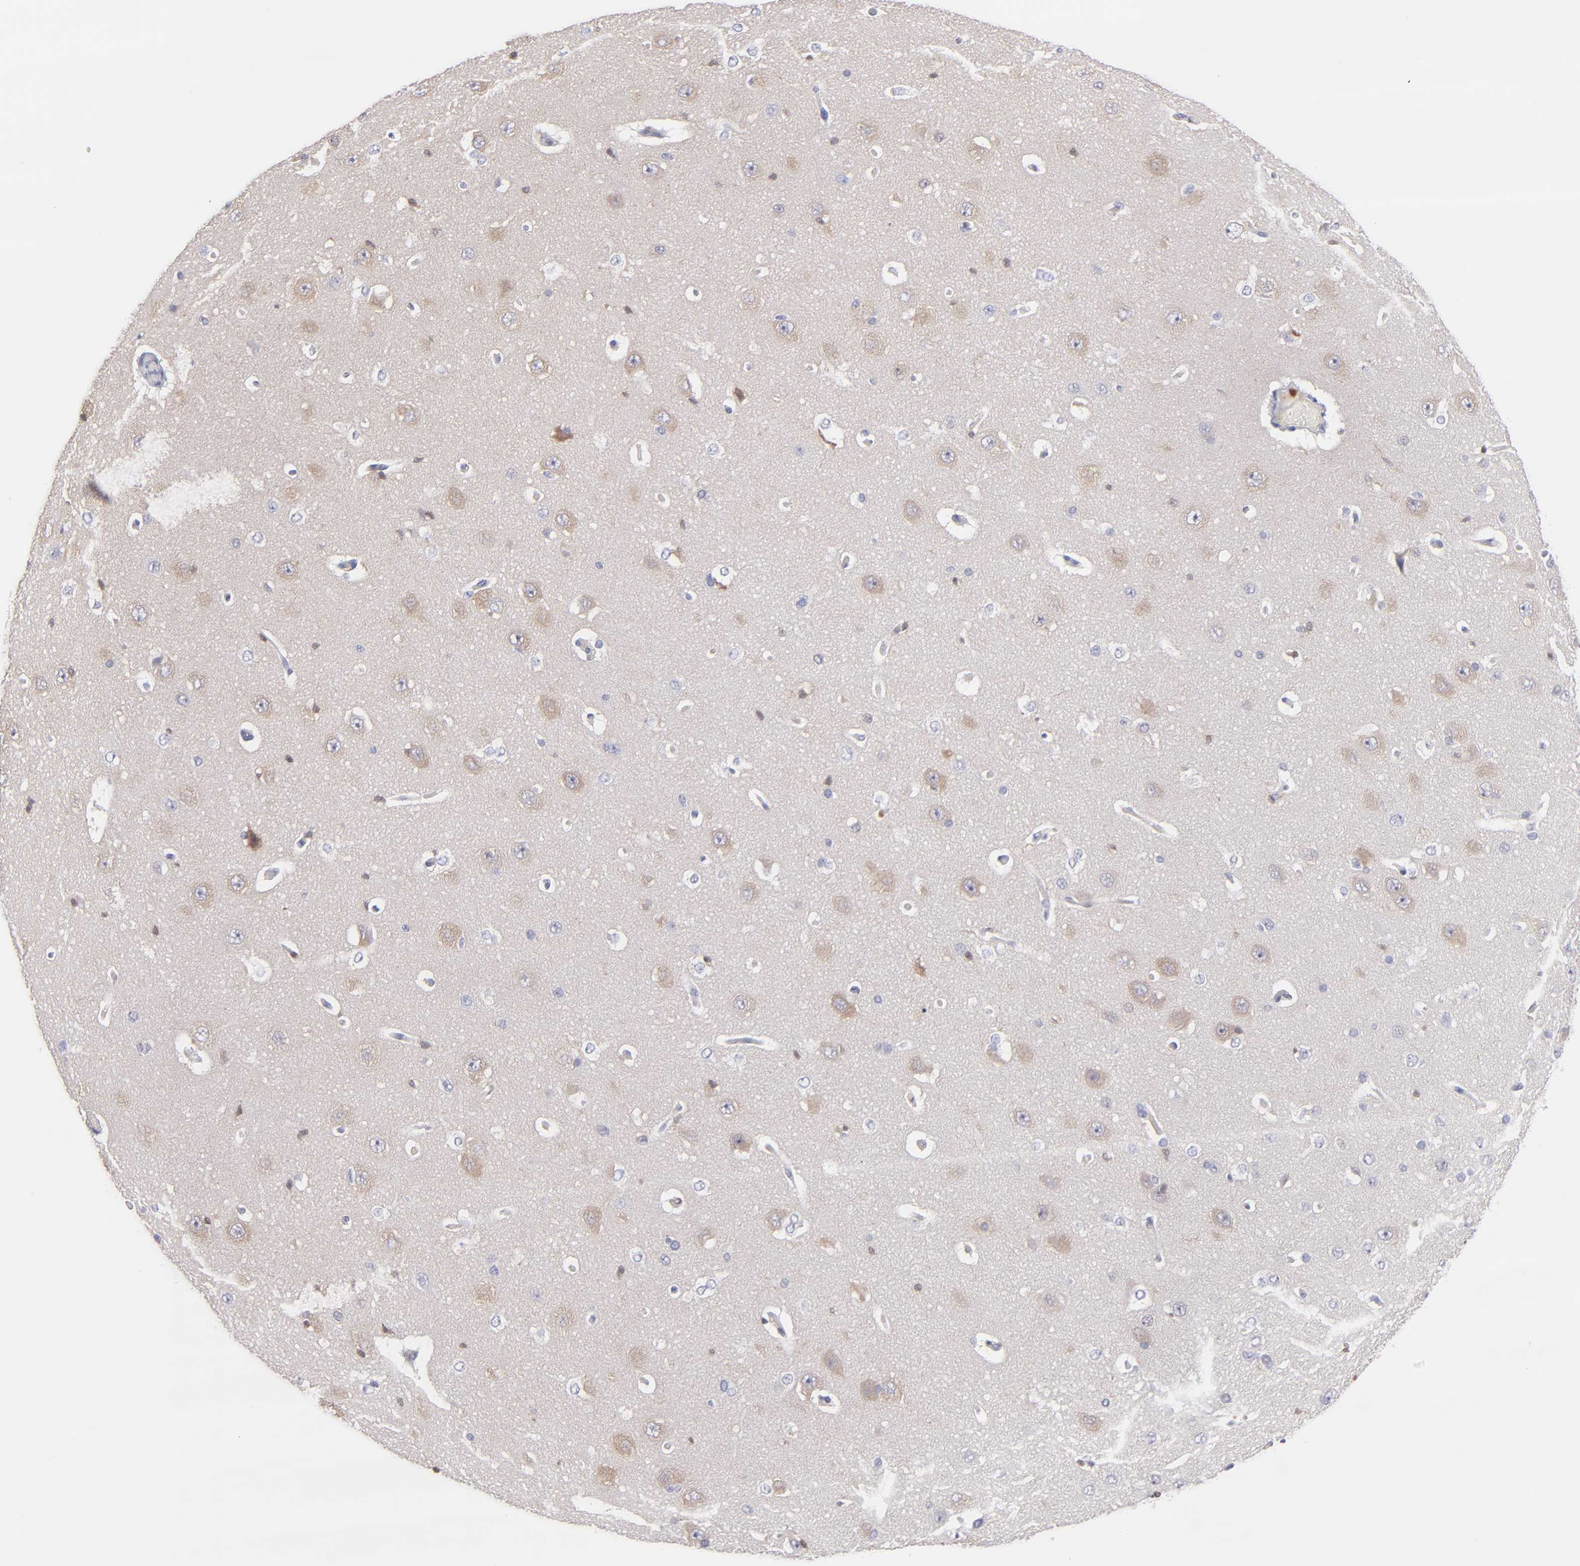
{"staining": {"intensity": "negative", "quantity": "none", "location": "none"}, "tissue": "cerebral cortex", "cell_type": "Endothelial cells", "image_type": "normal", "snomed": [{"axis": "morphology", "description": "Normal tissue, NOS"}, {"axis": "topography", "description": "Cerebral cortex"}], "caption": "Immunohistochemistry (IHC) of unremarkable cerebral cortex demonstrates no staining in endothelial cells.", "gene": "PRKCD", "patient": {"sex": "female", "age": 45}}